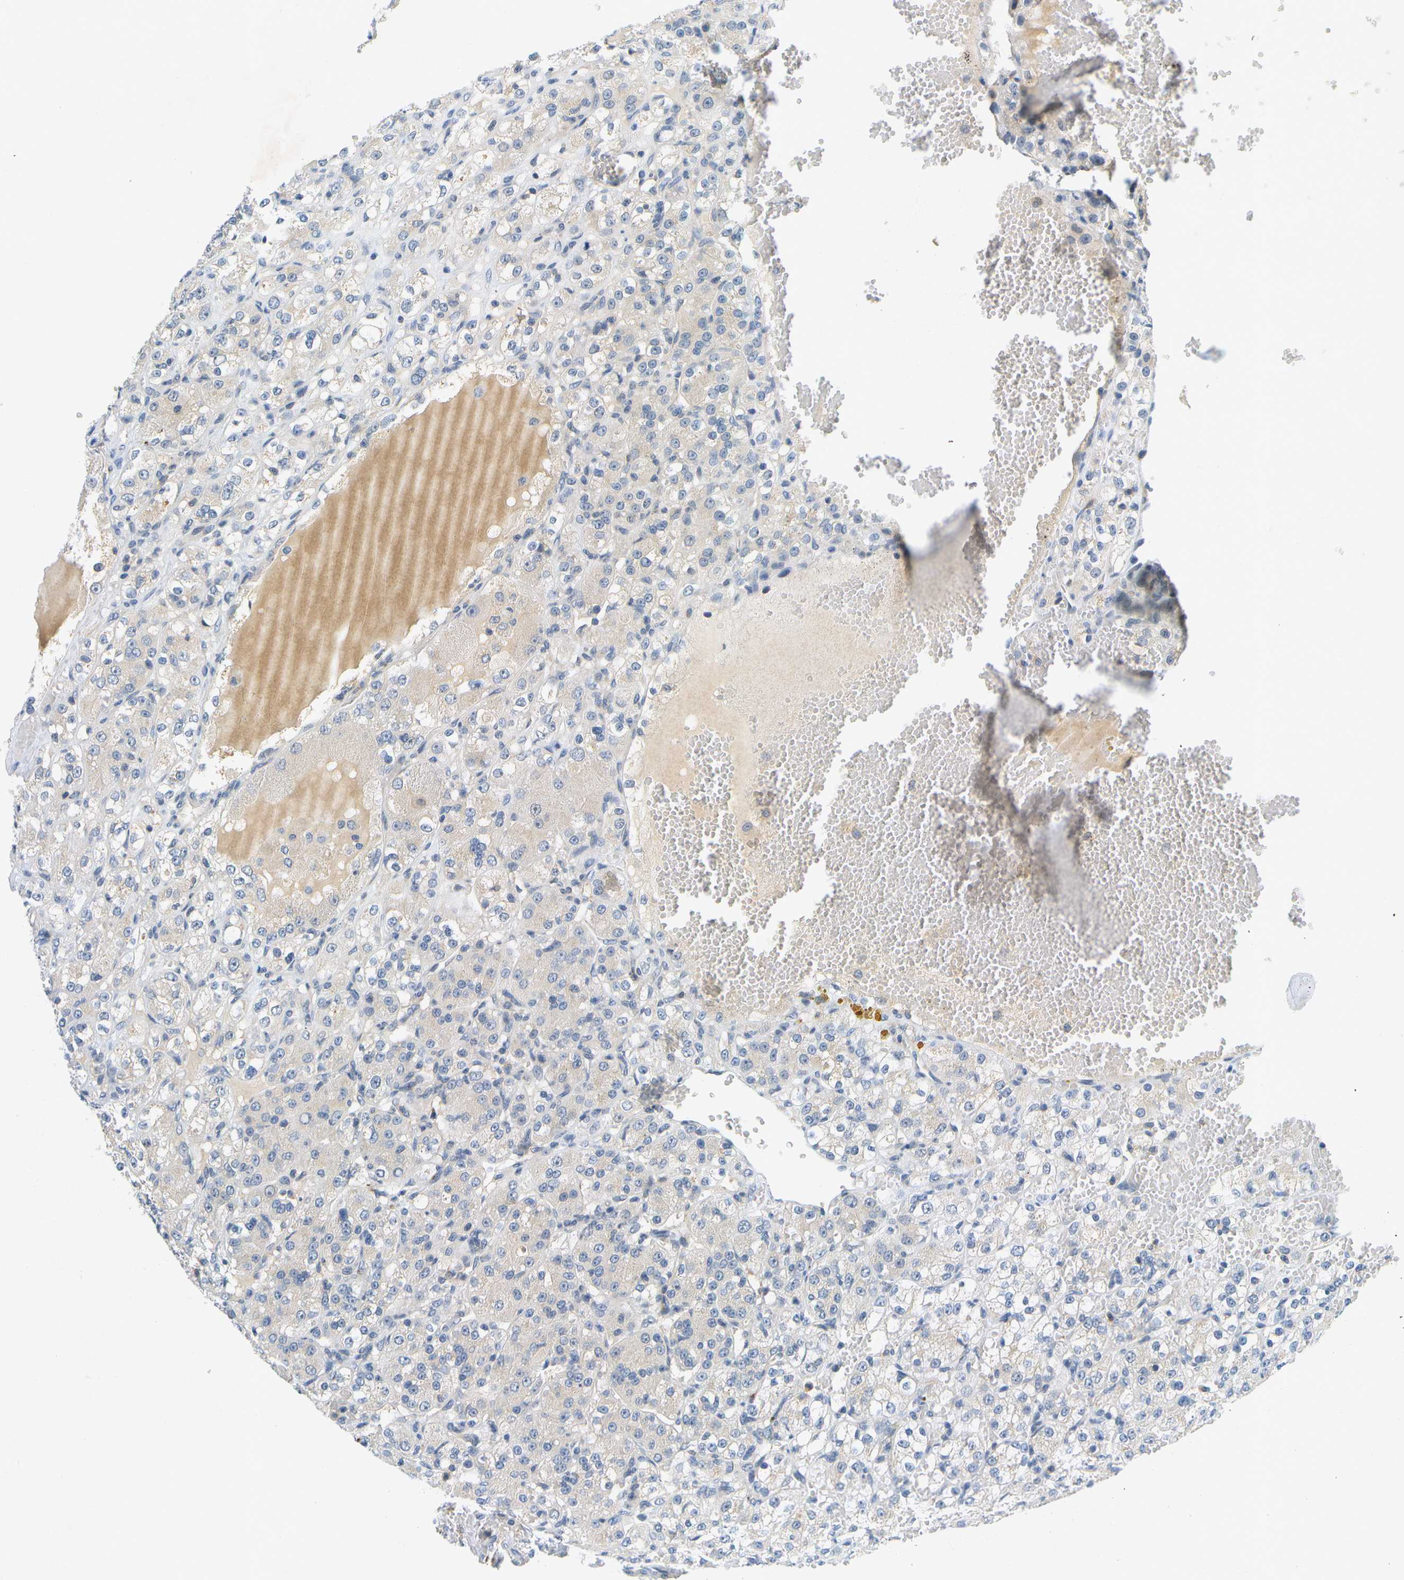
{"staining": {"intensity": "weak", "quantity": "<25%", "location": "cytoplasmic/membranous"}, "tissue": "renal cancer", "cell_type": "Tumor cells", "image_type": "cancer", "snomed": [{"axis": "morphology", "description": "Normal tissue, NOS"}, {"axis": "morphology", "description": "Adenocarcinoma, NOS"}, {"axis": "topography", "description": "Kidney"}], "caption": "The micrograph exhibits no significant expression in tumor cells of adenocarcinoma (renal). (IHC, brightfield microscopy, high magnification).", "gene": "RASGRP2", "patient": {"sex": "male", "age": 61}}